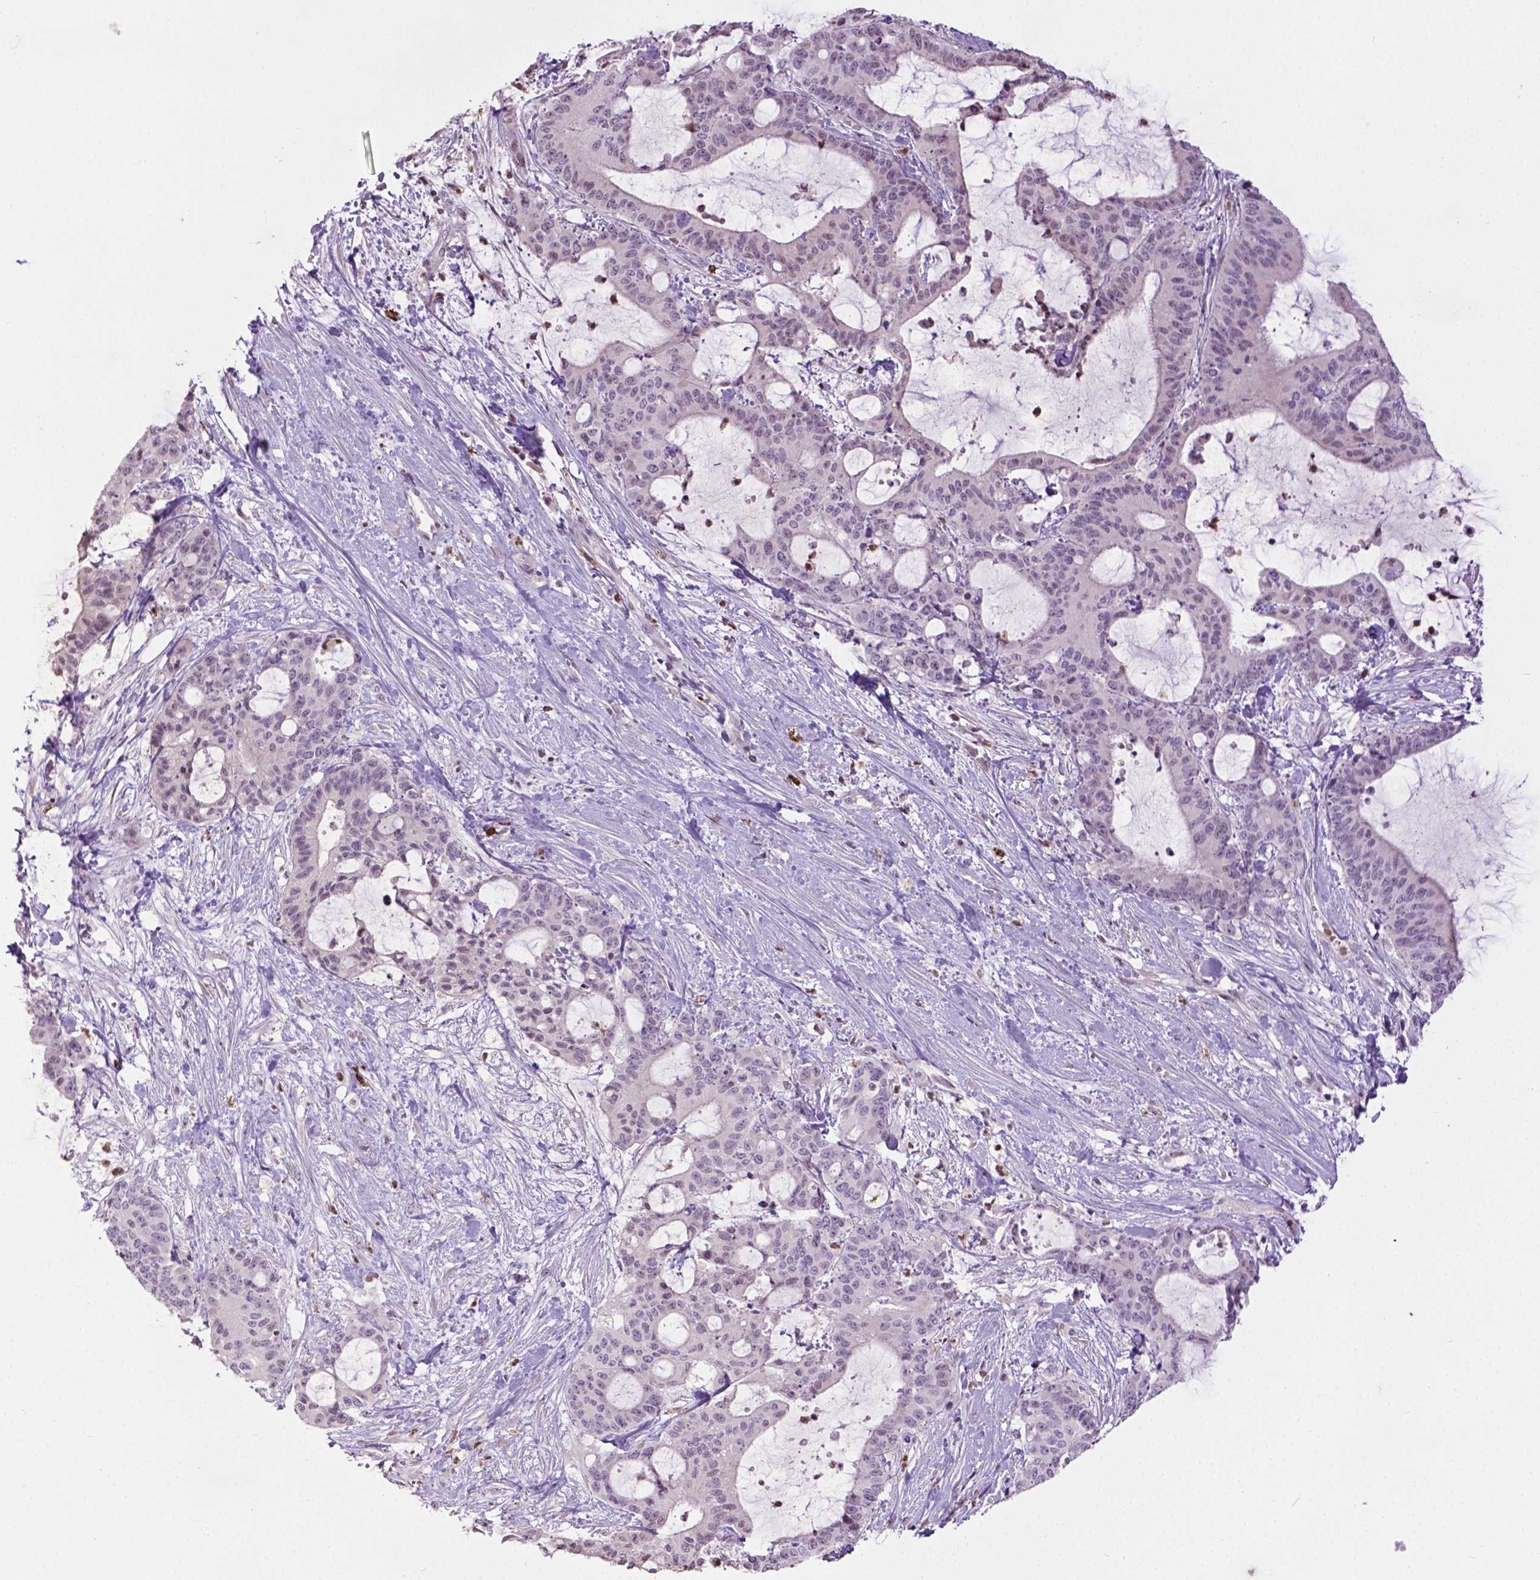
{"staining": {"intensity": "negative", "quantity": "none", "location": "none"}, "tissue": "liver cancer", "cell_type": "Tumor cells", "image_type": "cancer", "snomed": [{"axis": "morphology", "description": "Cholangiocarcinoma"}, {"axis": "topography", "description": "Liver"}], "caption": "Protein analysis of liver cancer exhibits no significant positivity in tumor cells.", "gene": "NTNG2", "patient": {"sex": "female", "age": 73}}